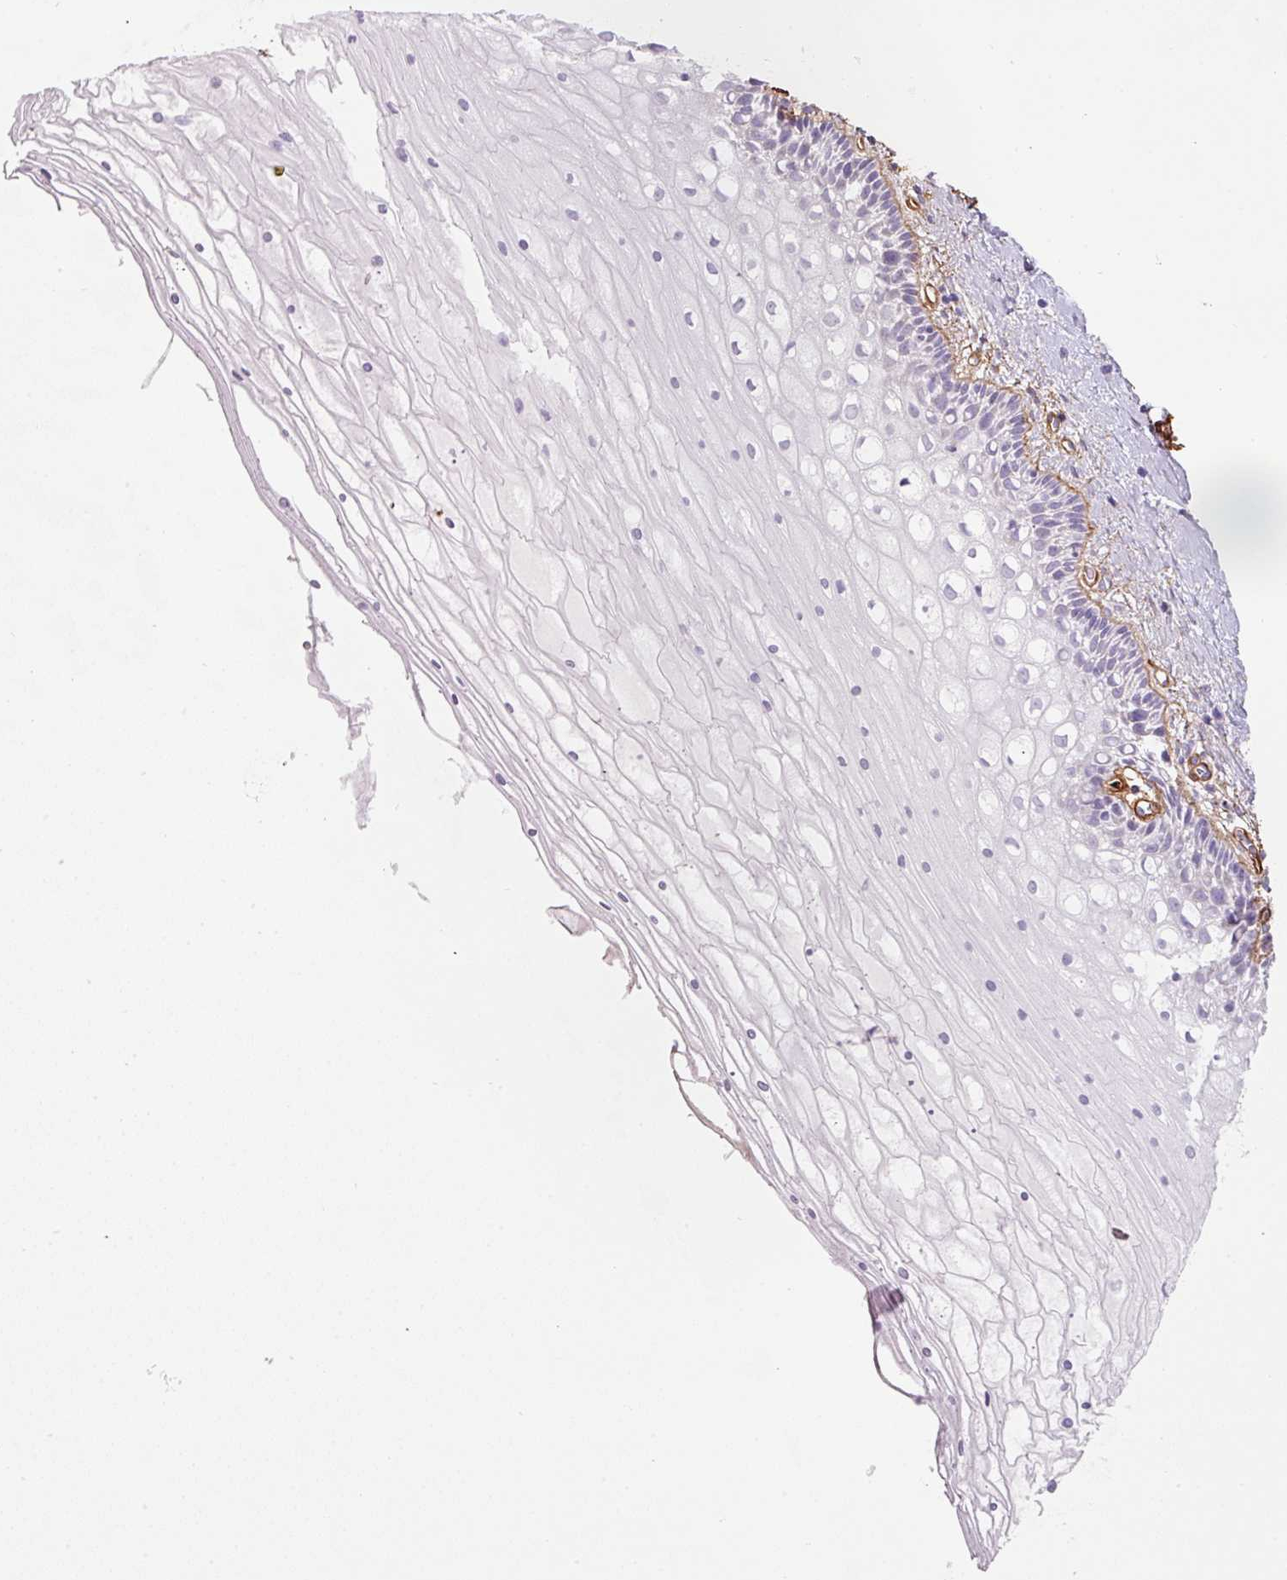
{"staining": {"intensity": "negative", "quantity": "none", "location": "none"}, "tissue": "cervix", "cell_type": "Glandular cells", "image_type": "normal", "snomed": [{"axis": "morphology", "description": "Normal tissue, NOS"}, {"axis": "topography", "description": "Cervix"}], "caption": "Immunohistochemistry of normal human cervix displays no expression in glandular cells.", "gene": "LOXL4", "patient": {"sex": "female", "age": 36}}